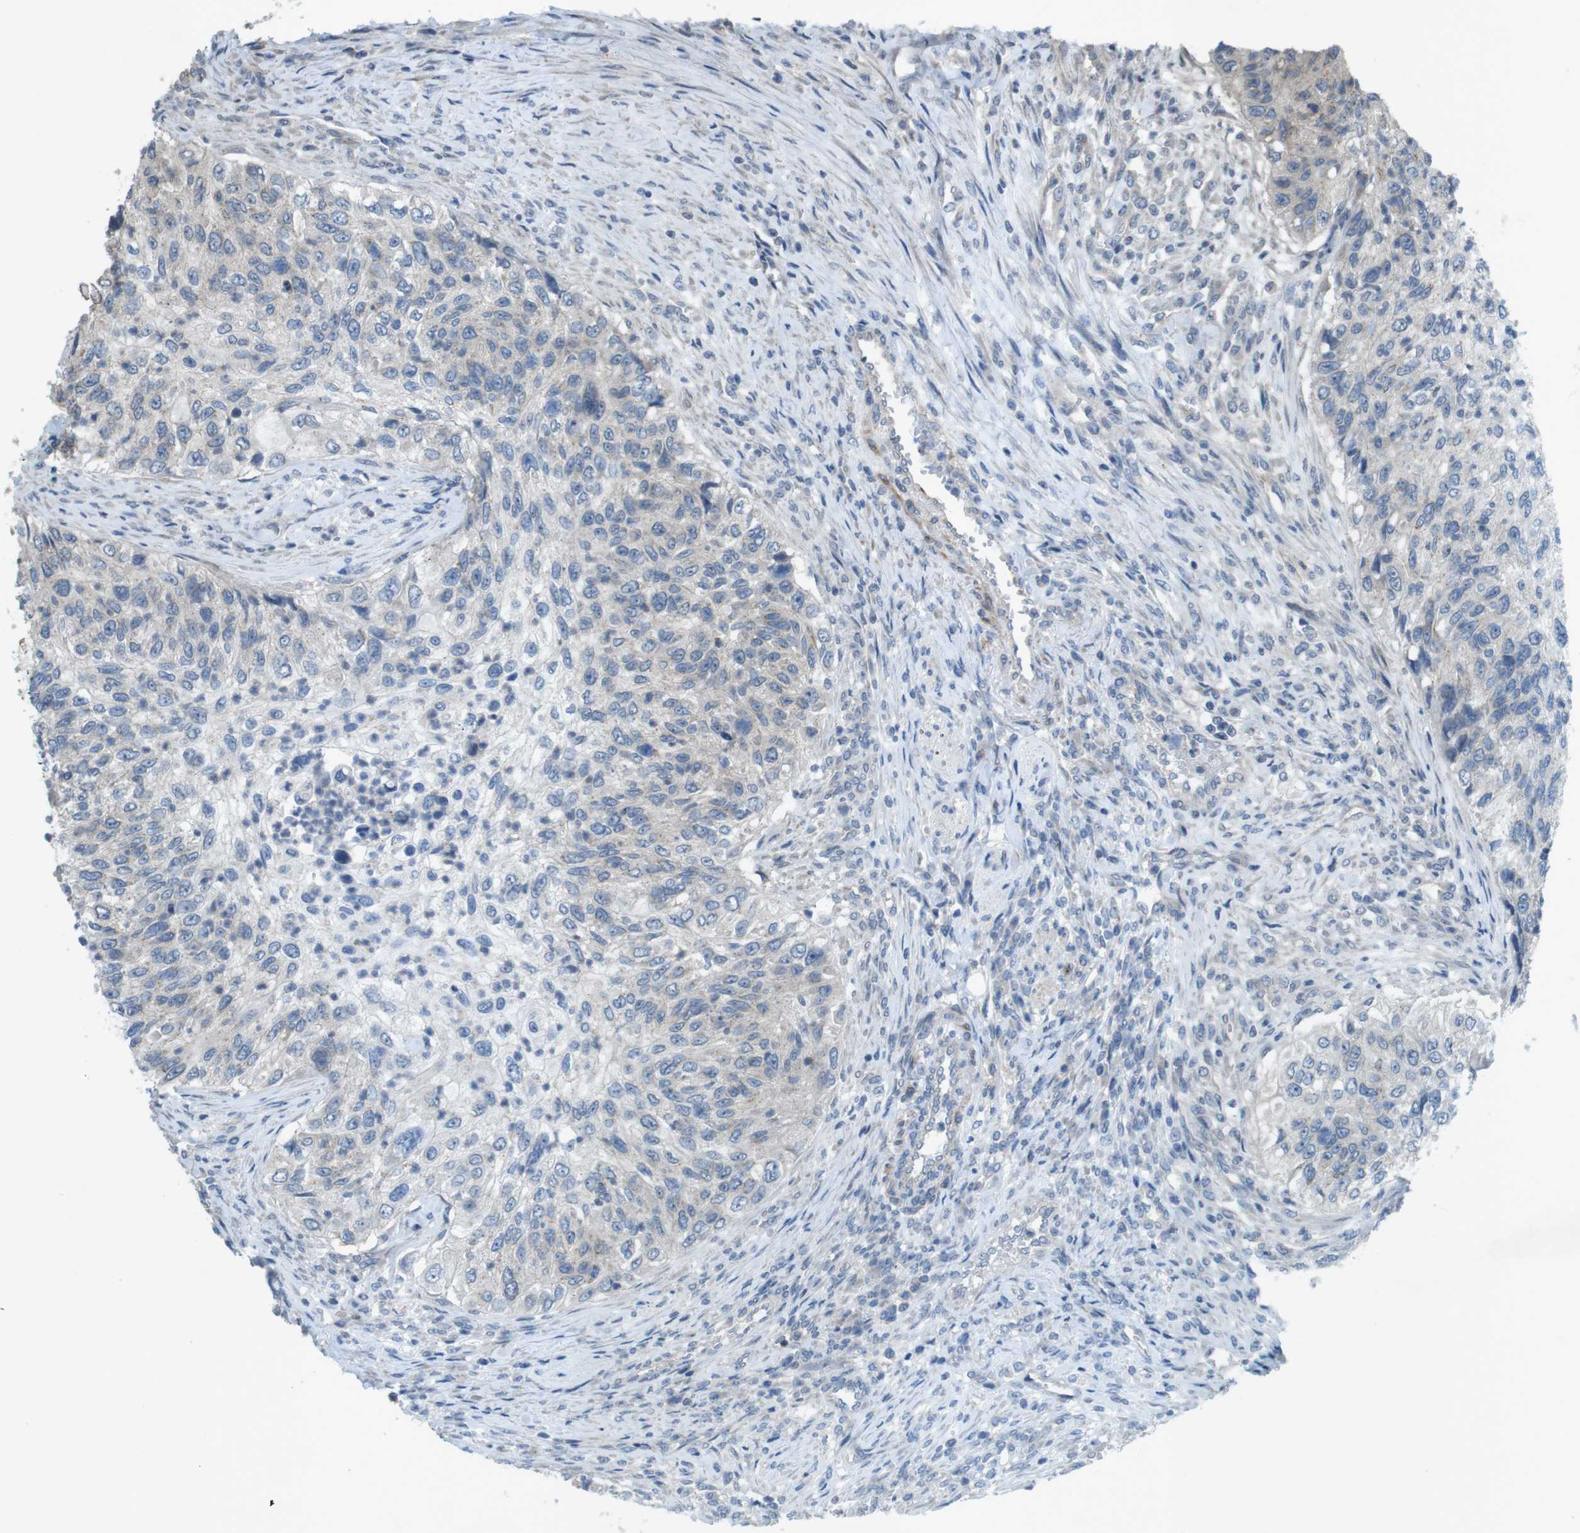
{"staining": {"intensity": "negative", "quantity": "none", "location": "none"}, "tissue": "urothelial cancer", "cell_type": "Tumor cells", "image_type": "cancer", "snomed": [{"axis": "morphology", "description": "Urothelial carcinoma, High grade"}, {"axis": "topography", "description": "Urinary bladder"}], "caption": "This is a histopathology image of IHC staining of urothelial carcinoma (high-grade), which shows no positivity in tumor cells.", "gene": "TYW1", "patient": {"sex": "female", "age": 60}}